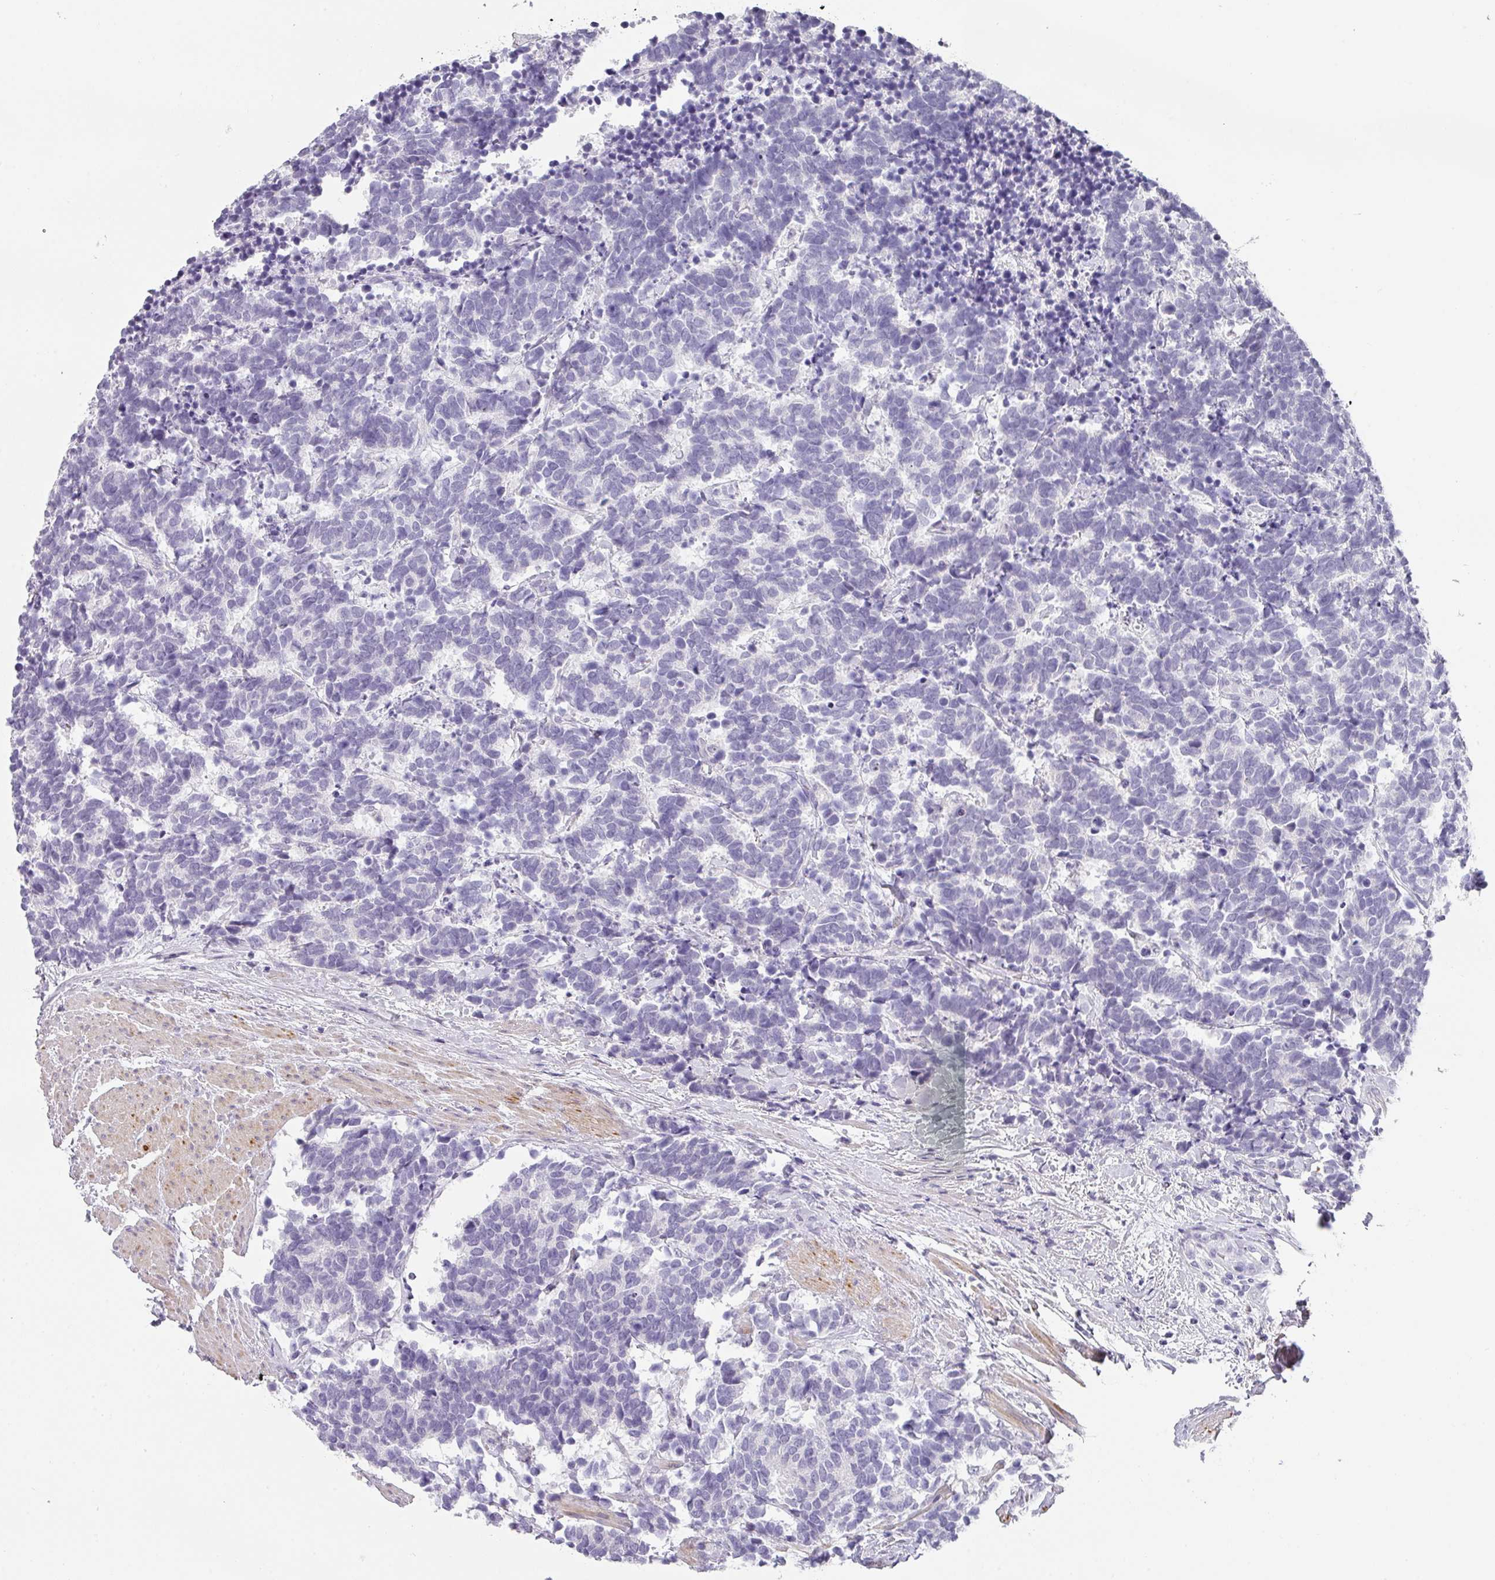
{"staining": {"intensity": "negative", "quantity": "none", "location": "none"}, "tissue": "carcinoid", "cell_type": "Tumor cells", "image_type": "cancer", "snomed": [{"axis": "morphology", "description": "Carcinoma, NOS"}, {"axis": "morphology", "description": "Carcinoid, malignant, NOS"}, {"axis": "topography", "description": "Prostate"}], "caption": "An immunohistochemistry (IHC) micrograph of malignant carcinoid is shown. There is no staining in tumor cells of malignant carcinoid.", "gene": "BTLA", "patient": {"sex": "male", "age": 57}}